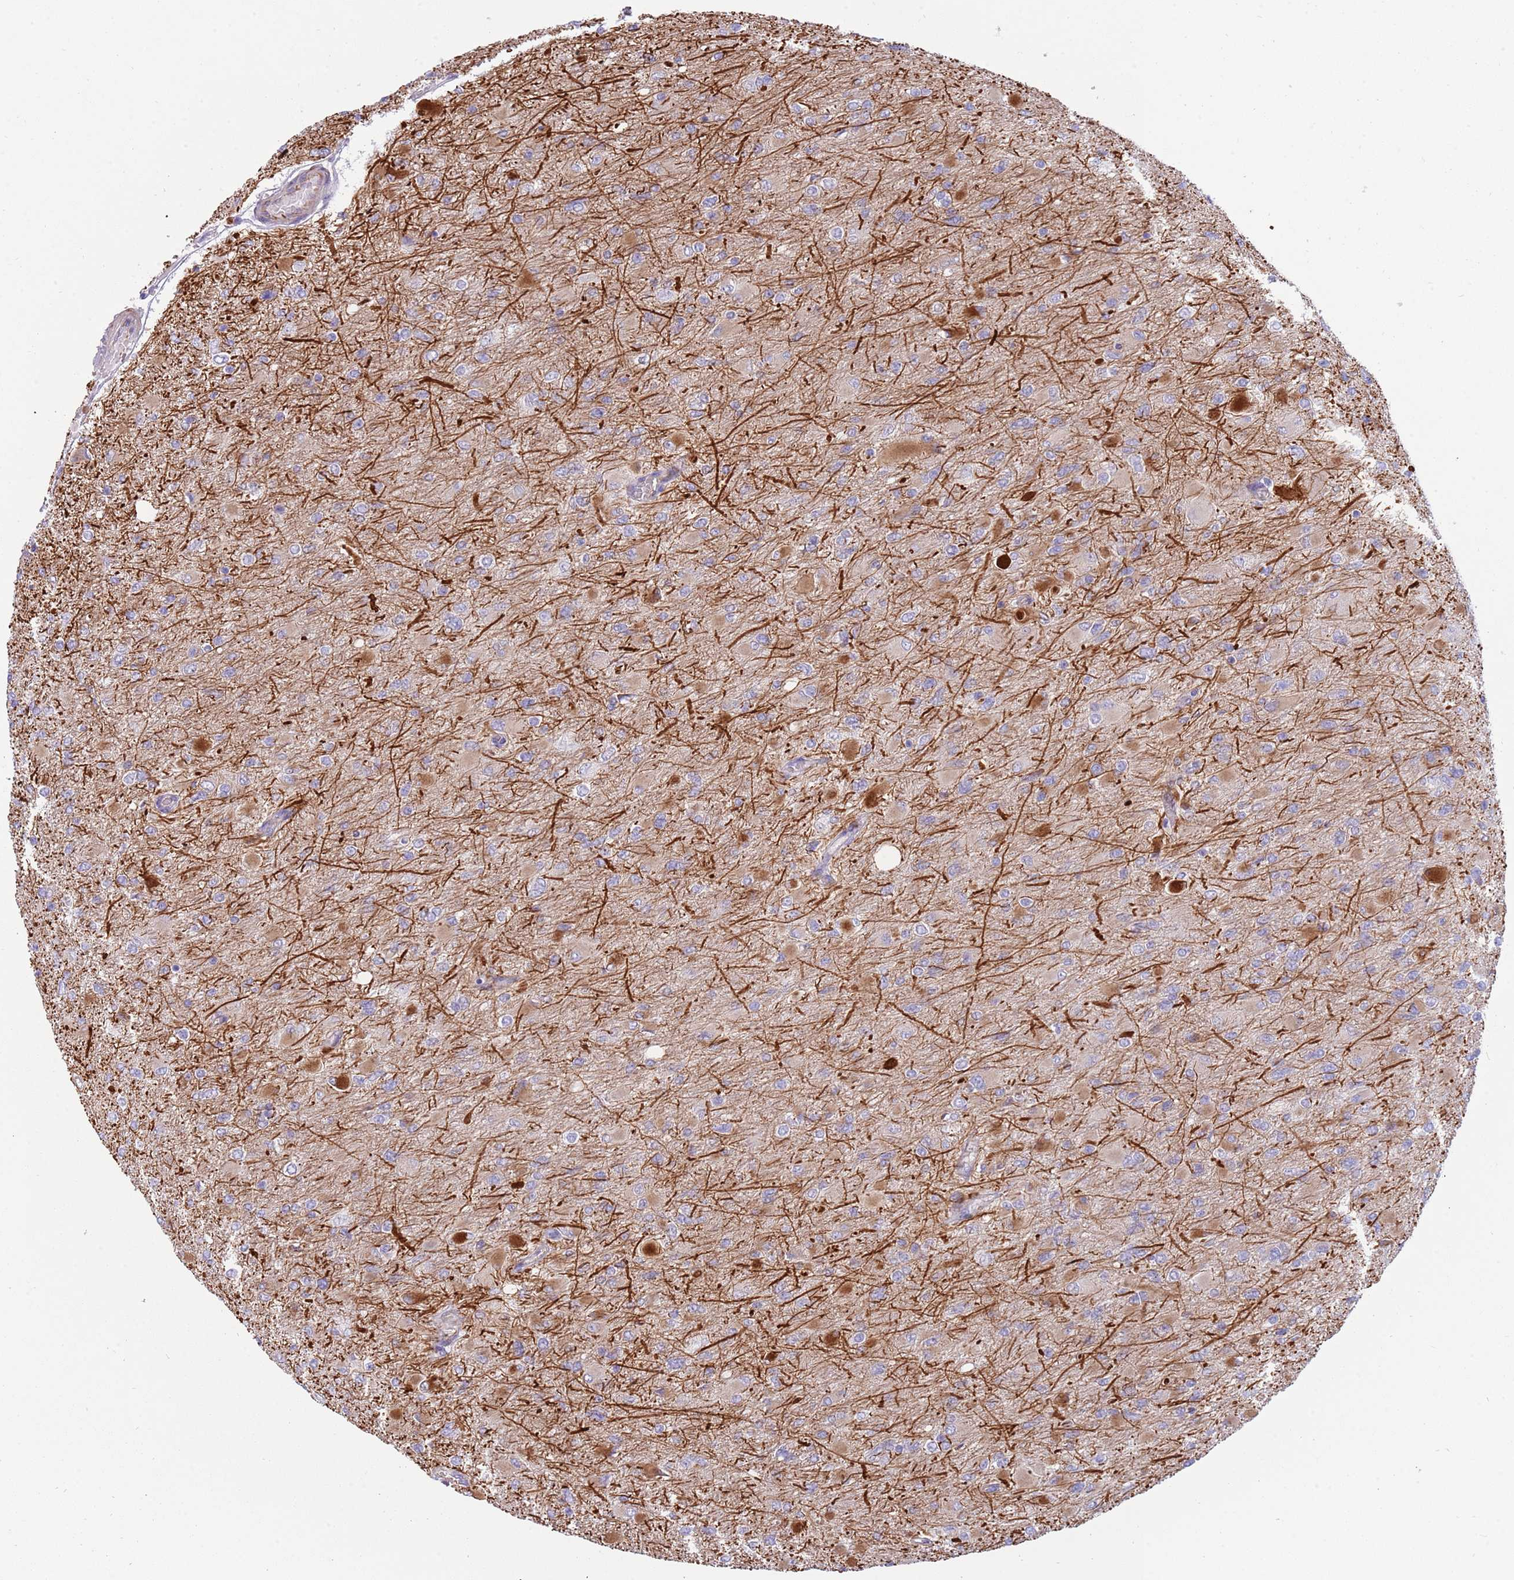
{"staining": {"intensity": "weak", "quantity": "<25%", "location": "cytoplasmic/membranous"}, "tissue": "glioma", "cell_type": "Tumor cells", "image_type": "cancer", "snomed": [{"axis": "morphology", "description": "Glioma, malignant, High grade"}, {"axis": "topography", "description": "Cerebral cortex"}], "caption": "High-grade glioma (malignant) stained for a protein using immunohistochemistry (IHC) exhibits no positivity tumor cells.", "gene": "MOGAT1", "patient": {"sex": "female", "age": 36}}